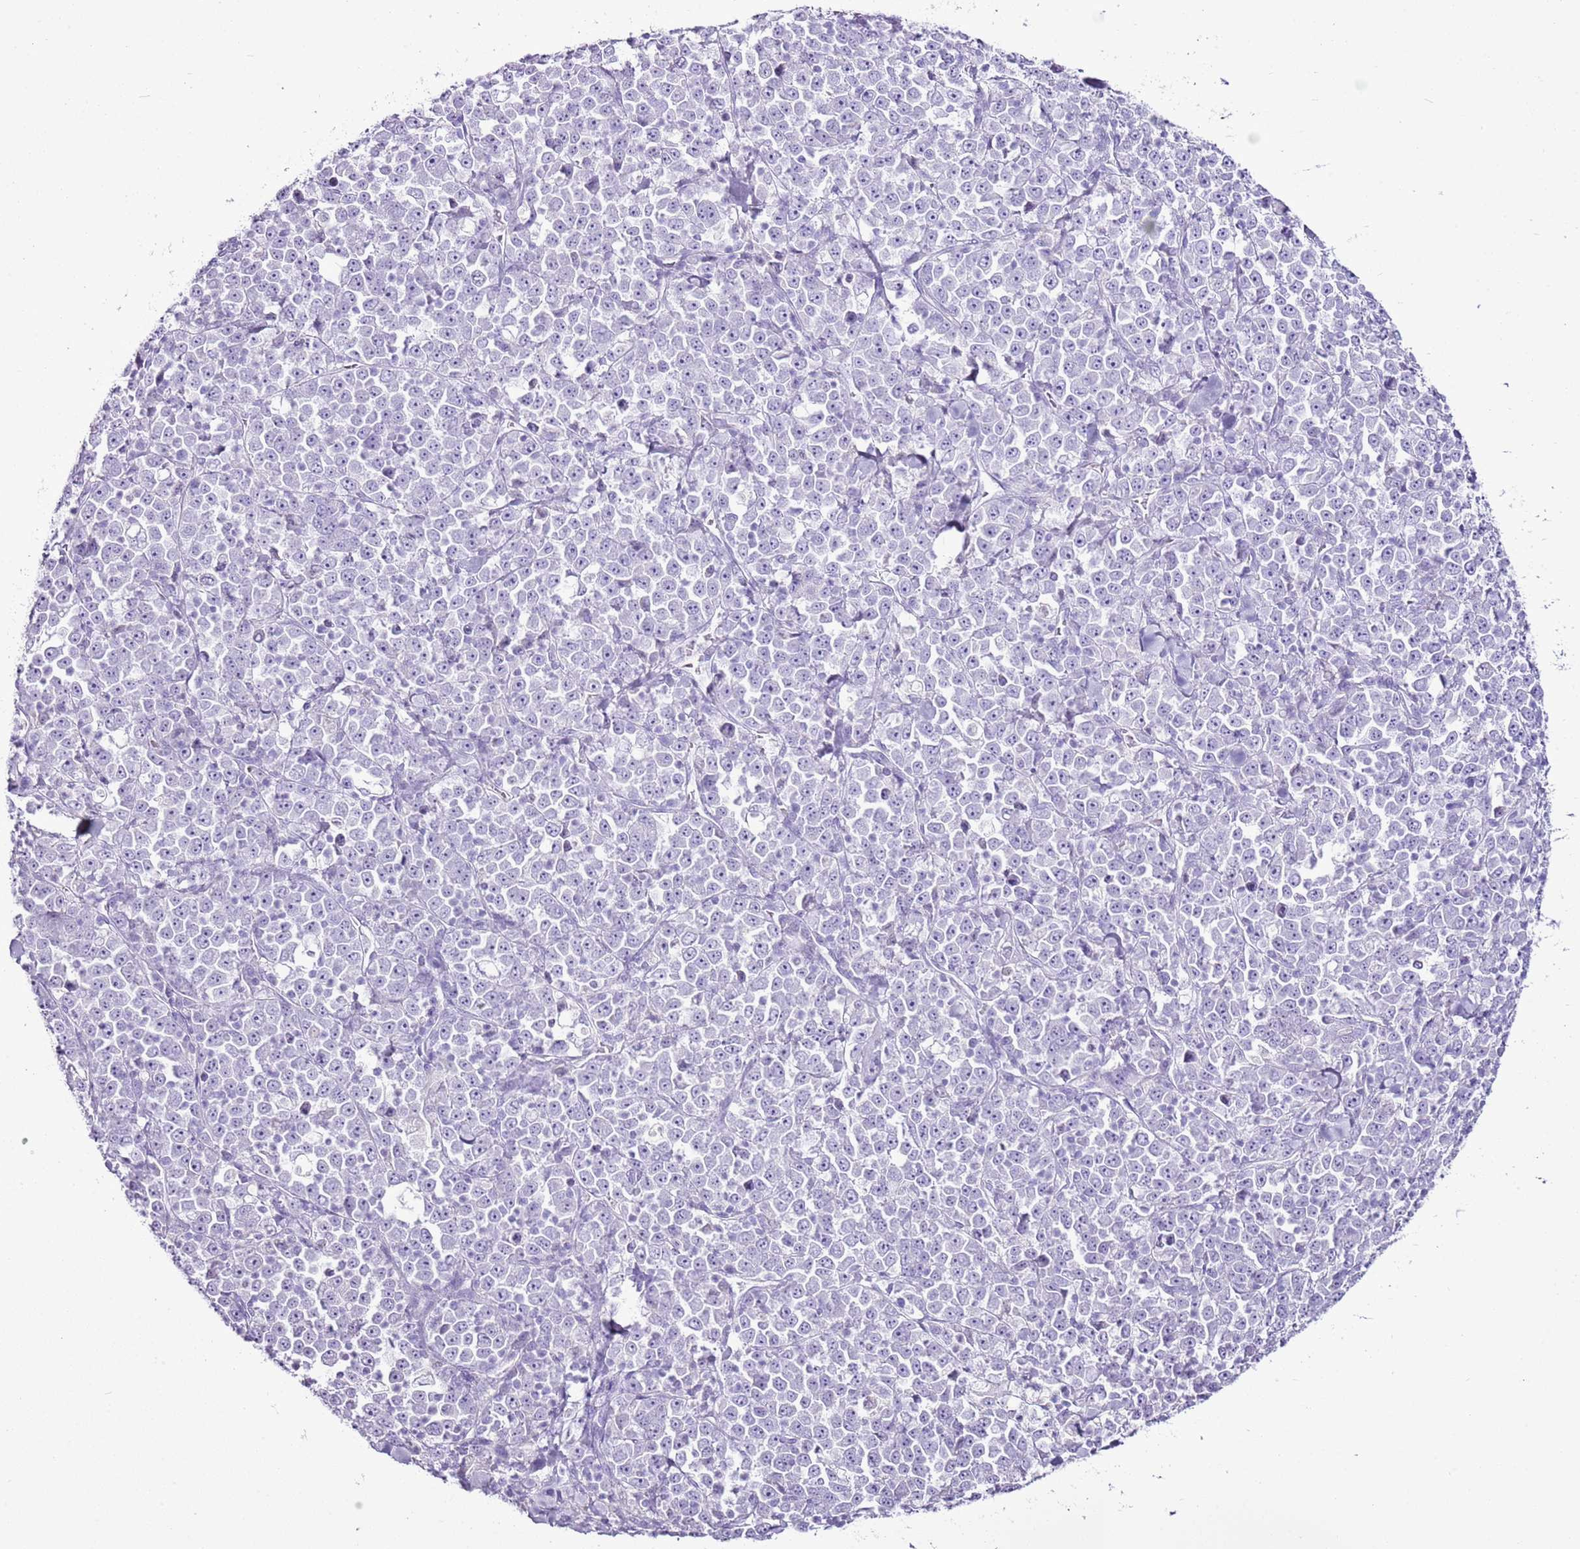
{"staining": {"intensity": "negative", "quantity": "none", "location": "none"}, "tissue": "stomach cancer", "cell_type": "Tumor cells", "image_type": "cancer", "snomed": [{"axis": "morphology", "description": "Normal tissue, NOS"}, {"axis": "morphology", "description": "Adenocarcinoma, NOS"}, {"axis": "topography", "description": "Stomach, upper"}, {"axis": "topography", "description": "Stomach"}], "caption": "DAB (3,3'-diaminobenzidine) immunohistochemical staining of human stomach cancer displays no significant expression in tumor cells.", "gene": "CNFN", "patient": {"sex": "male", "age": 59}}